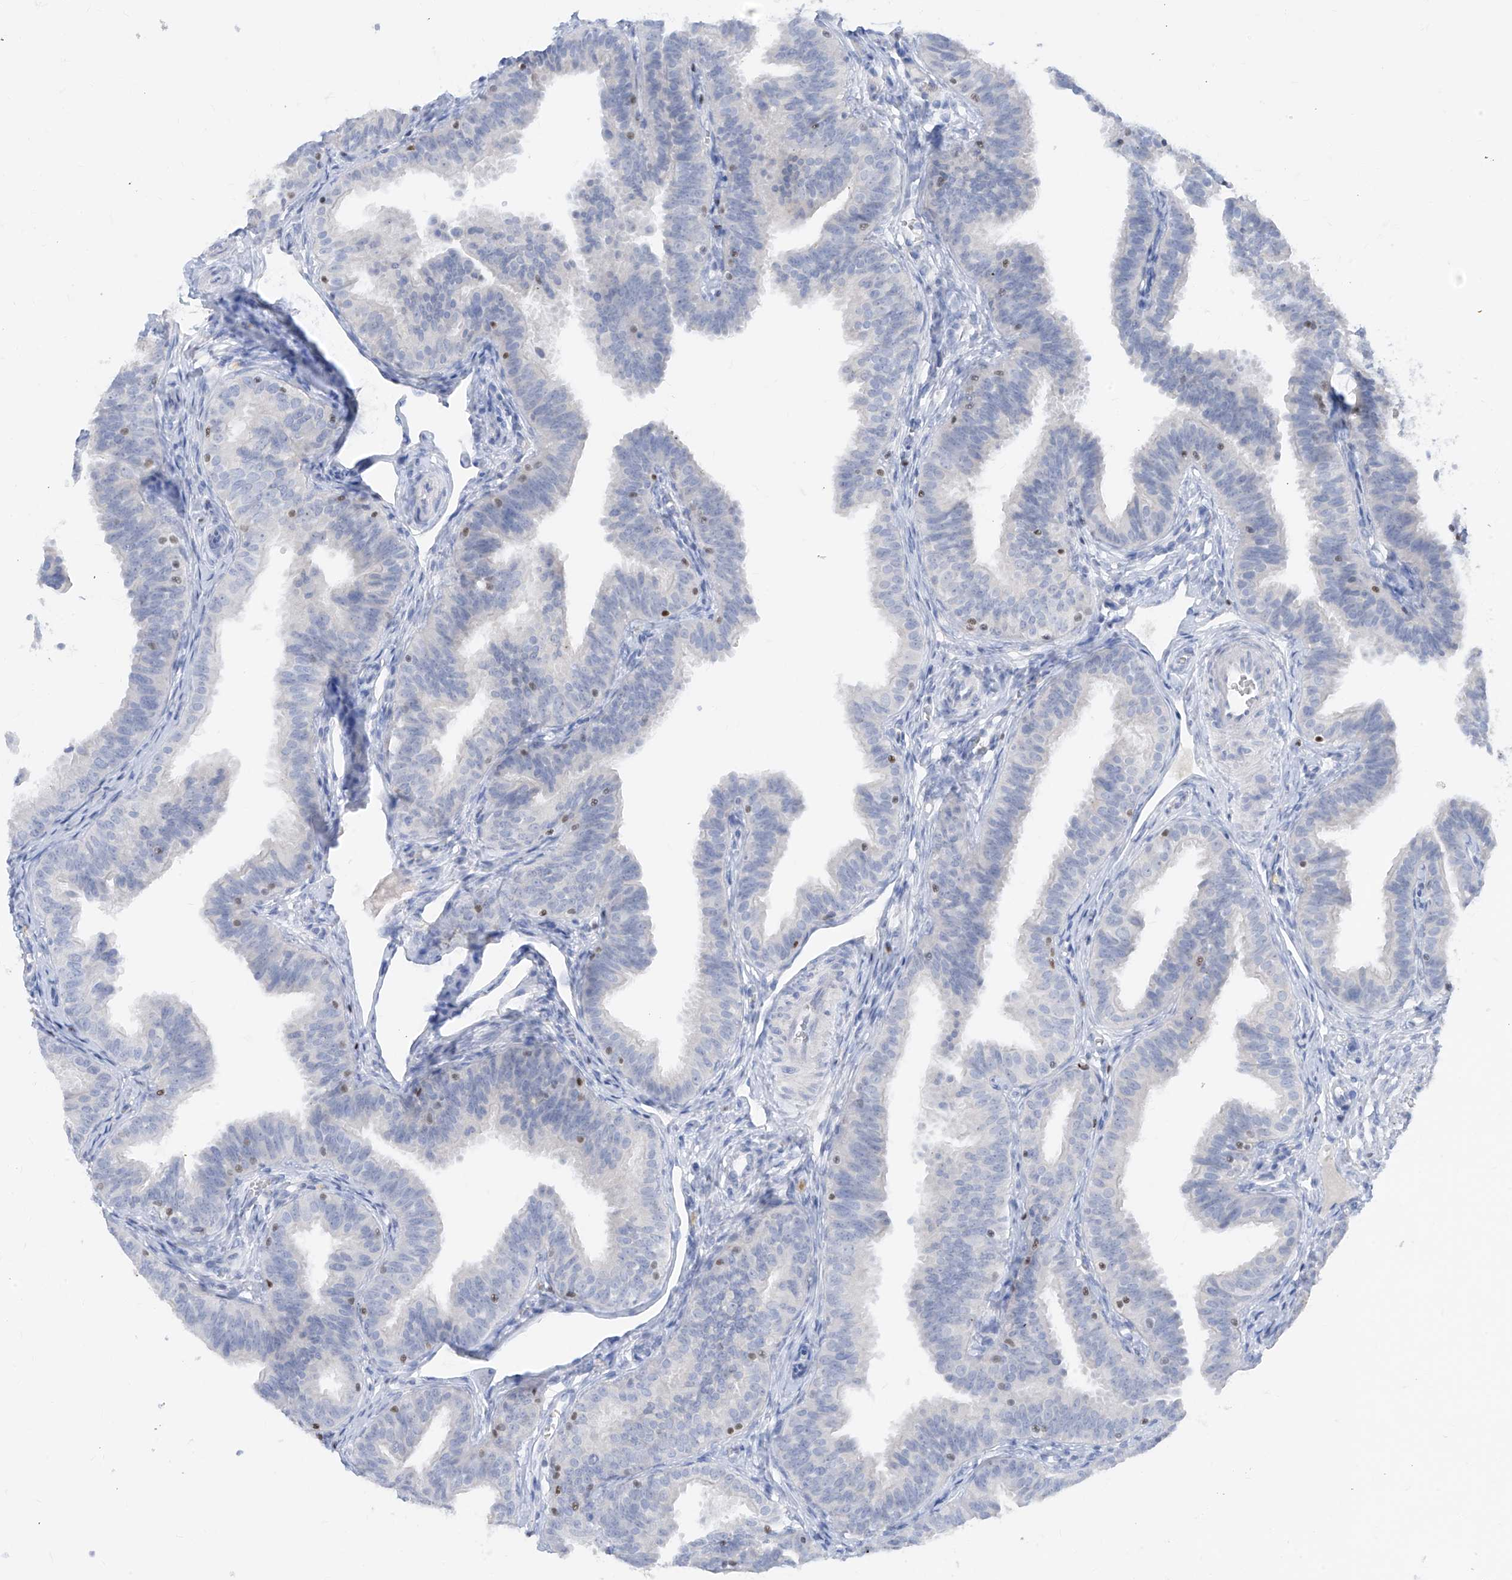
{"staining": {"intensity": "negative", "quantity": "none", "location": "none"}, "tissue": "fallopian tube", "cell_type": "Glandular cells", "image_type": "normal", "snomed": [{"axis": "morphology", "description": "Normal tissue, NOS"}, {"axis": "topography", "description": "Fallopian tube"}], "caption": "Immunohistochemistry (IHC) image of unremarkable fallopian tube: fallopian tube stained with DAB reveals no significant protein expression in glandular cells.", "gene": "TBX21", "patient": {"sex": "female", "age": 35}}